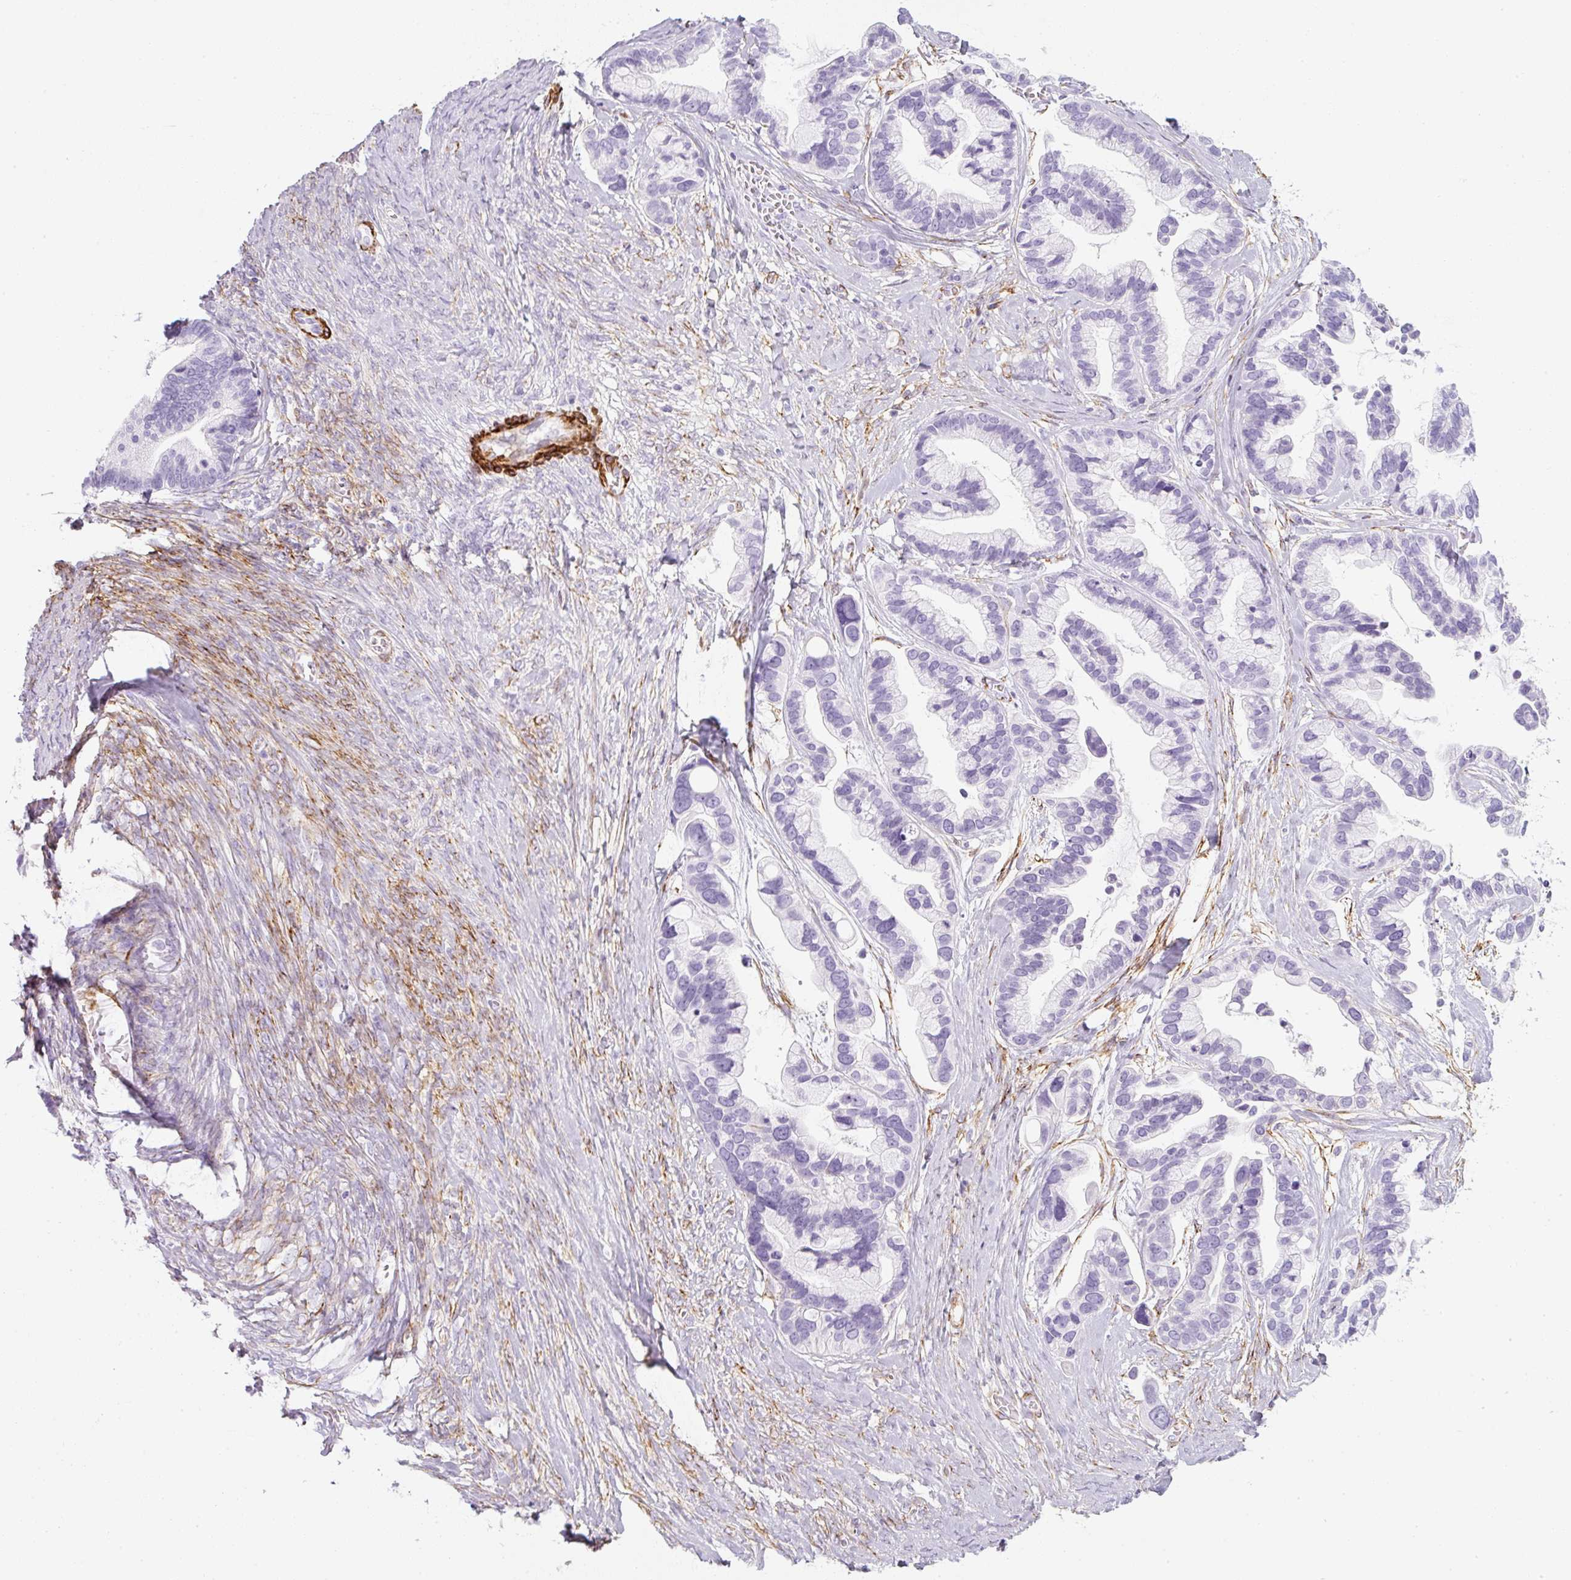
{"staining": {"intensity": "negative", "quantity": "none", "location": "none"}, "tissue": "ovarian cancer", "cell_type": "Tumor cells", "image_type": "cancer", "snomed": [{"axis": "morphology", "description": "Cystadenocarcinoma, serous, NOS"}, {"axis": "topography", "description": "Ovary"}], "caption": "Immunohistochemistry of human ovarian cancer (serous cystadenocarcinoma) displays no expression in tumor cells. (Stains: DAB immunohistochemistry (IHC) with hematoxylin counter stain, Microscopy: brightfield microscopy at high magnification).", "gene": "CAVIN3", "patient": {"sex": "female", "age": 56}}